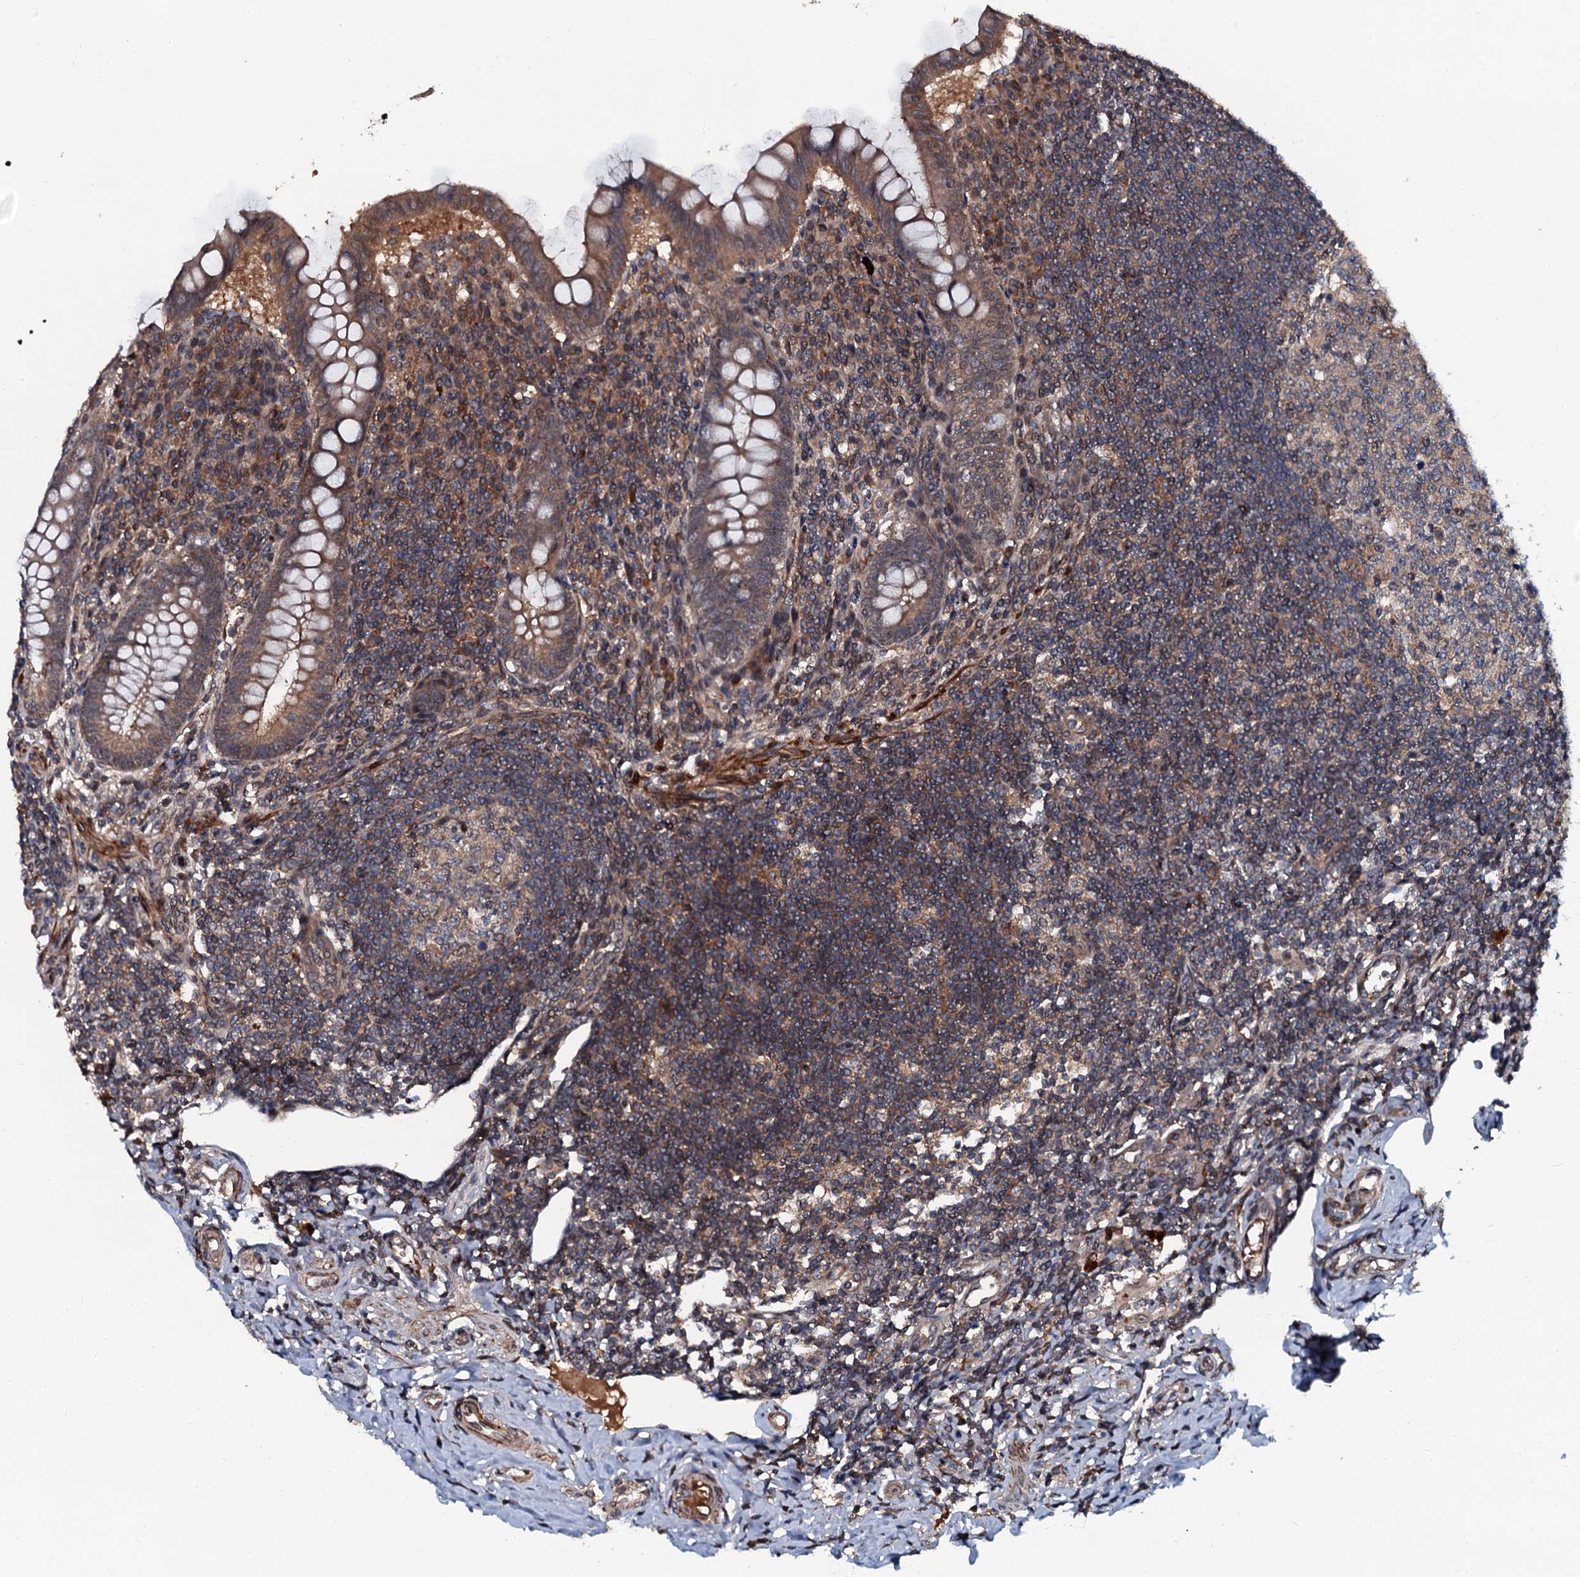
{"staining": {"intensity": "moderate", "quantity": ">75%", "location": "cytoplasmic/membranous"}, "tissue": "appendix", "cell_type": "Glandular cells", "image_type": "normal", "snomed": [{"axis": "morphology", "description": "Normal tissue, NOS"}, {"axis": "topography", "description": "Appendix"}], "caption": "The photomicrograph shows staining of normal appendix, revealing moderate cytoplasmic/membranous protein positivity (brown color) within glandular cells.", "gene": "N4BP1", "patient": {"sex": "female", "age": 33}}